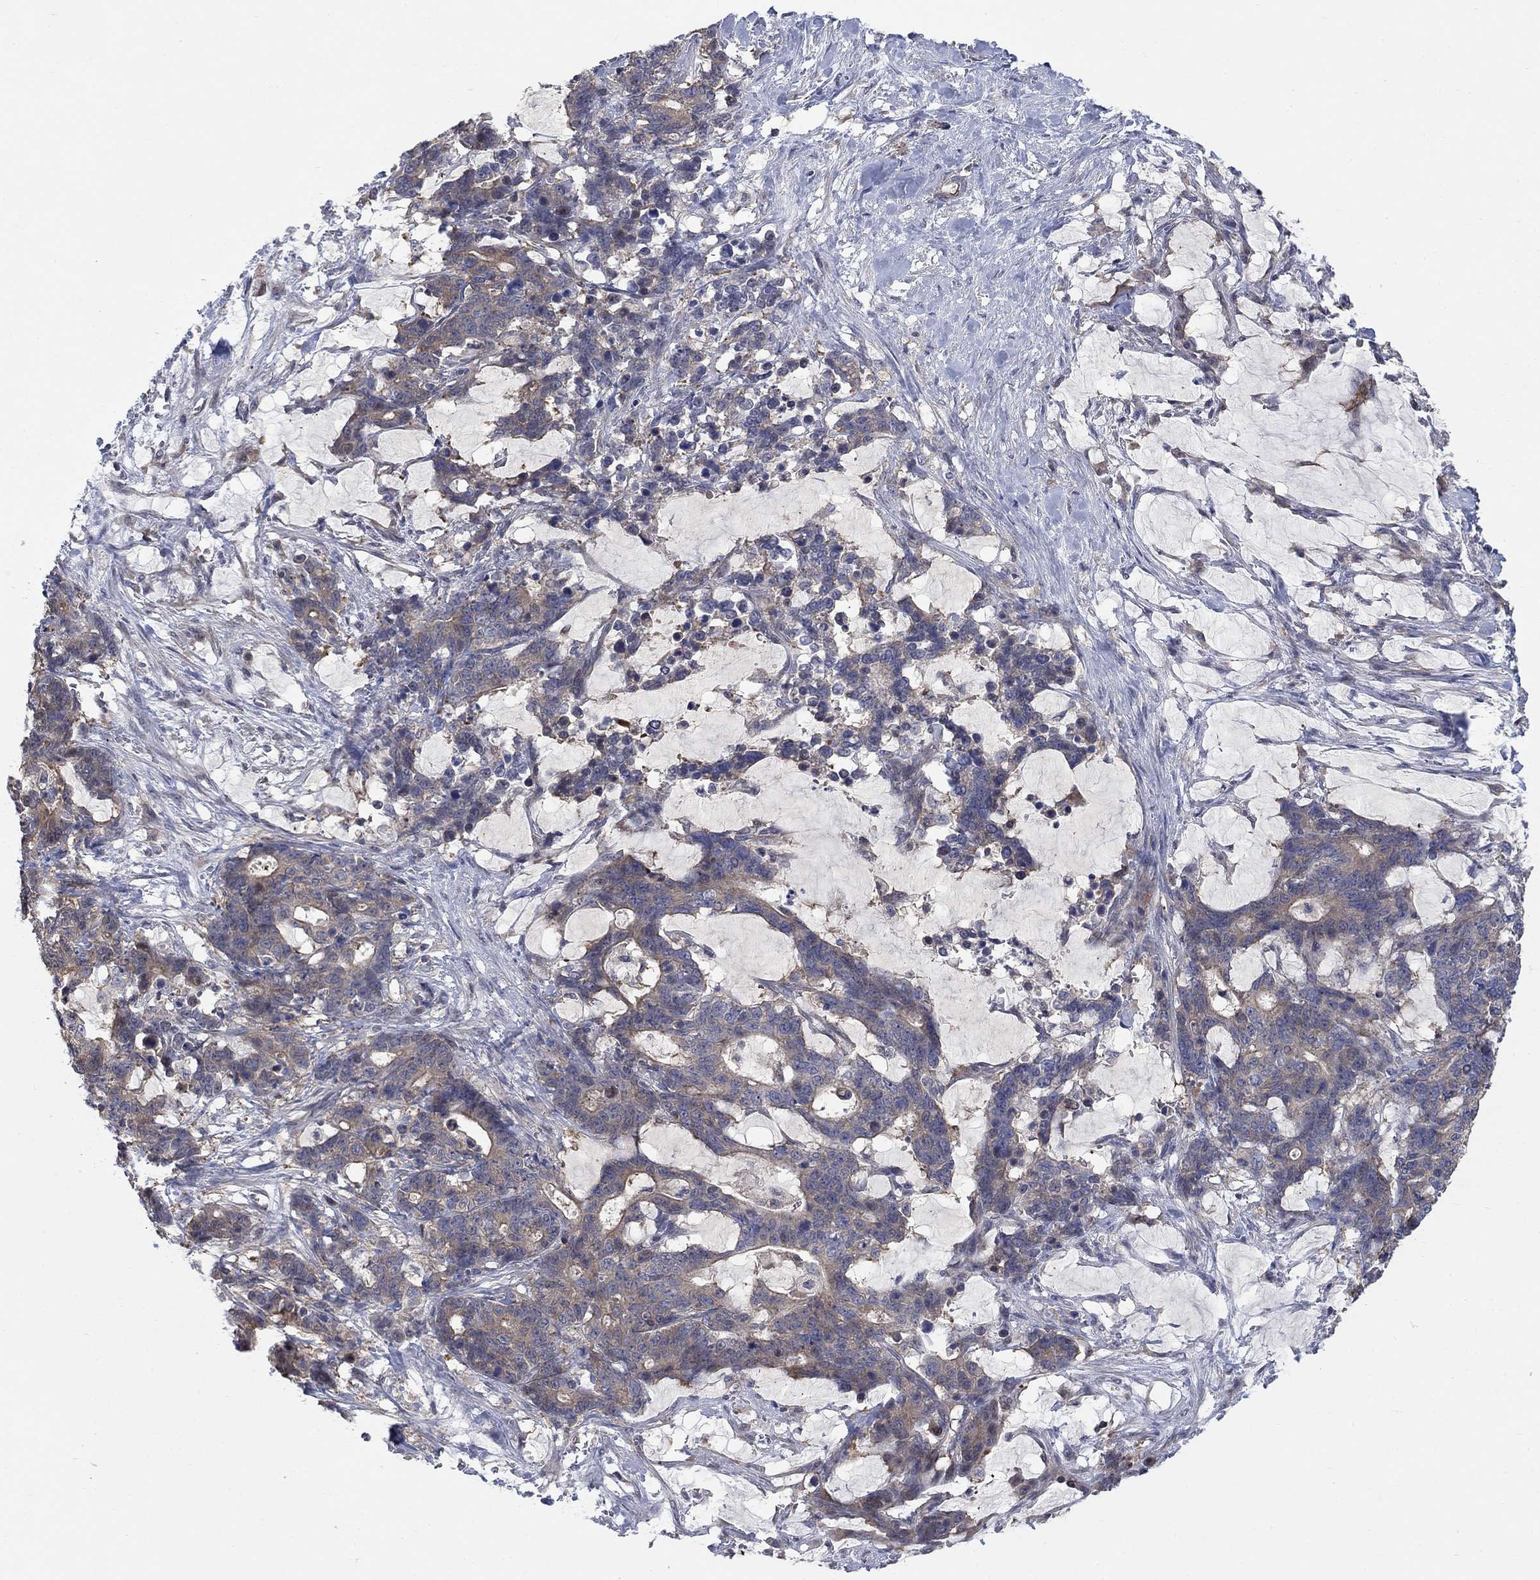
{"staining": {"intensity": "weak", "quantity": ">75%", "location": "cytoplasmic/membranous"}, "tissue": "stomach cancer", "cell_type": "Tumor cells", "image_type": "cancer", "snomed": [{"axis": "morphology", "description": "Normal tissue, NOS"}, {"axis": "morphology", "description": "Adenocarcinoma, NOS"}, {"axis": "topography", "description": "Stomach"}], "caption": "There is low levels of weak cytoplasmic/membranous expression in tumor cells of stomach adenocarcinoma, as demonstrated by immunohistochemical staining (brown color).", "gene": "PDZD2", "patient": {"sex": "female", "age": 64}}